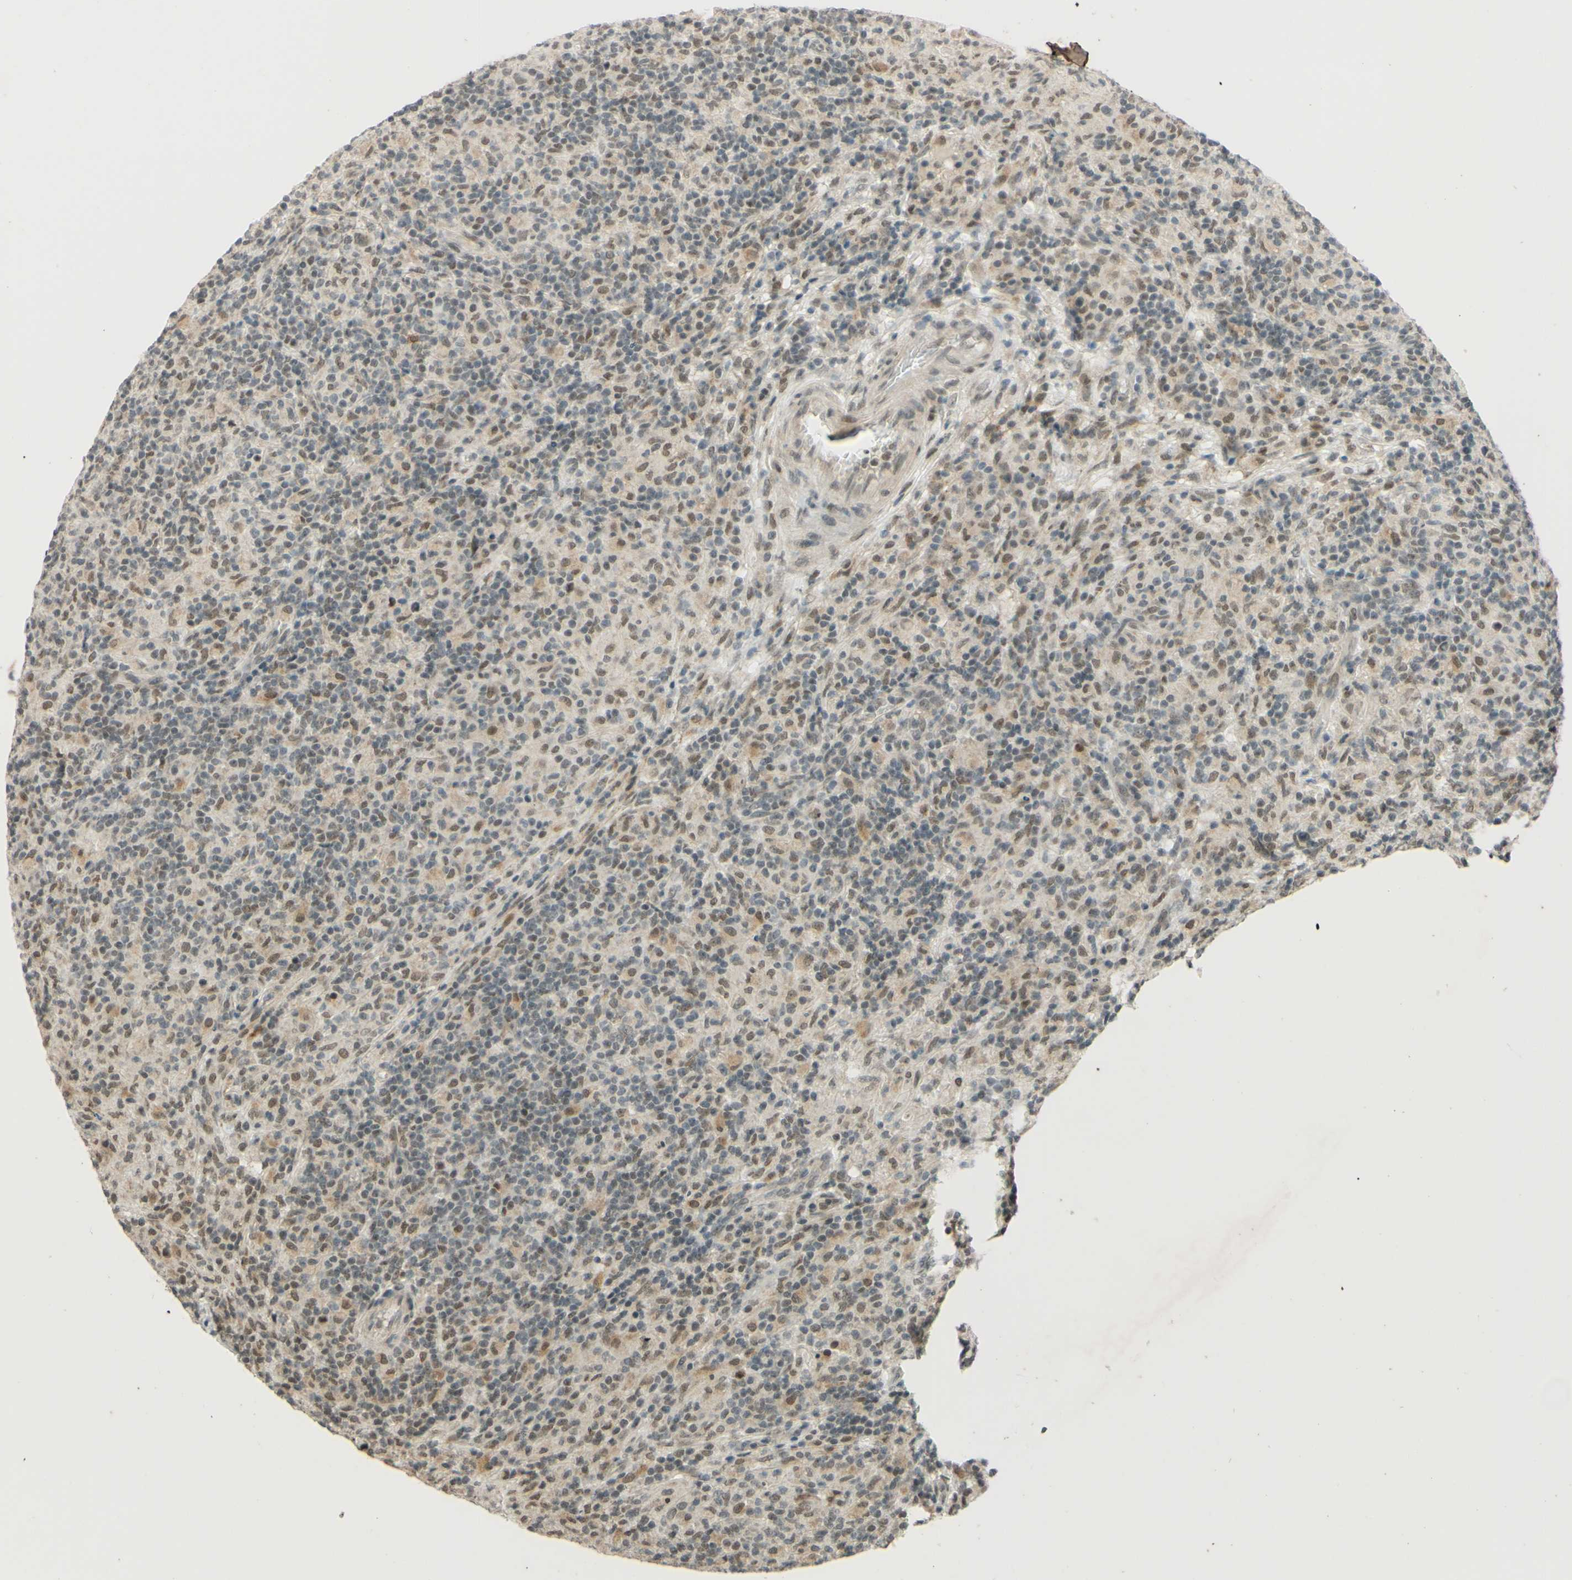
{"staining": {"intensity": "moderate", "quantity": ">75%", "location": "nuclear"}, "tissue": "lymphoma", "cell_type": "Tumor cells", "image_type": "cancer", "snomed": [{"axis": "morphology", "description": "Hodgkin's disease, NOS"}, {"axis": "topography", "description": "Lymph node"}], "caption": "Protein expression analysis of Hodgkin's disease reveals moderate nuclear staining in approximately >75% of tumor cells.", "gene": "SMARCB1", "patient": {"sex": "male", "age": 70}}